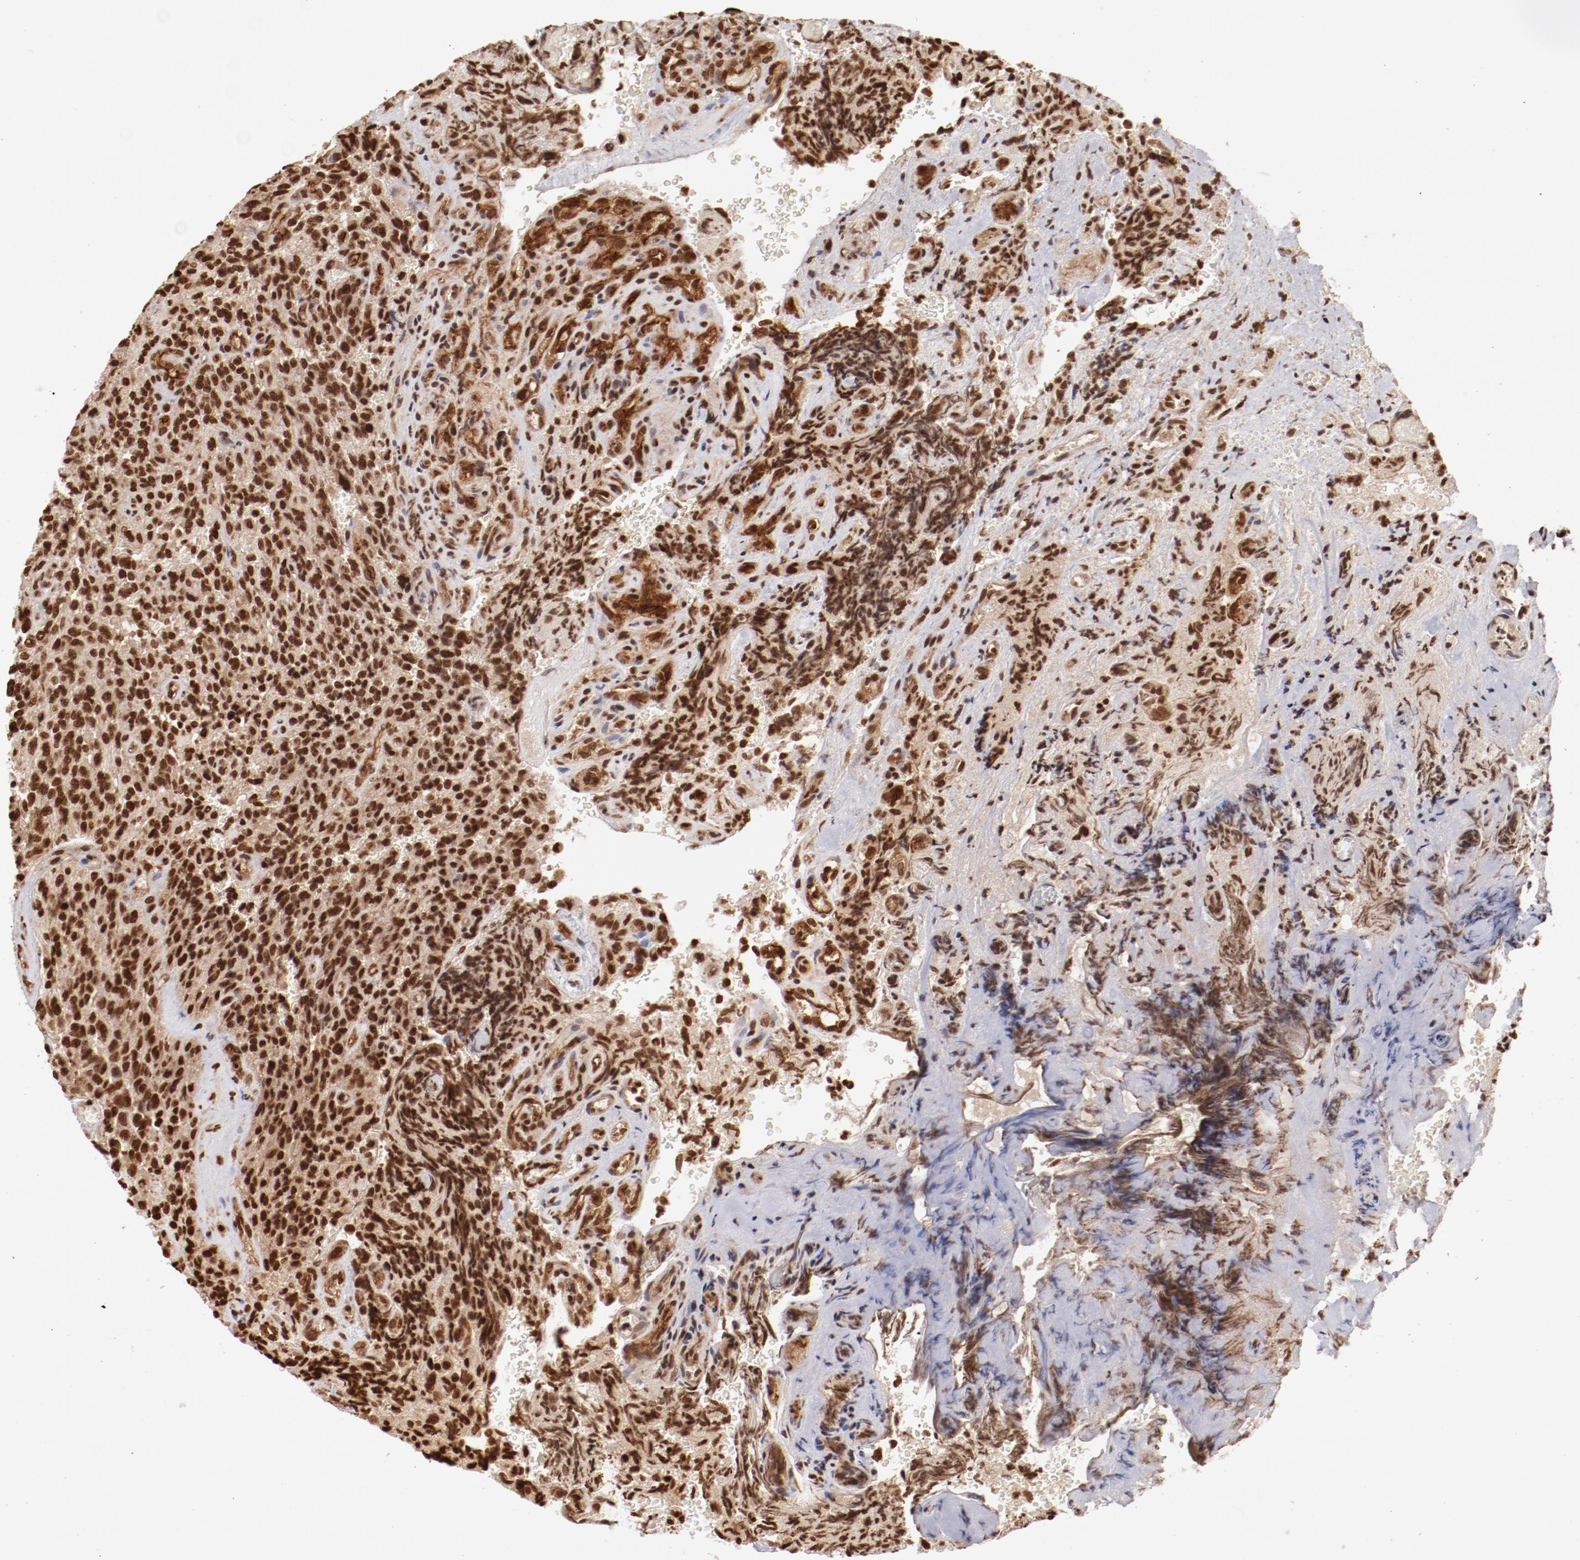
{"staining": {"intensity": "moderate", "quantity": ">75%", "location": "nuclear"}, "tissue": "glioma", "cell_type": "Tumor cells", "image_type": "cancer", "snomed": [{"axis": "morphology", "description": "Normal tissue, NOS"}, {"axis": "morphology", "description": "Glioma, malignant, High grade"}, {"axis": "topography", "description": "Cerebral cortex"}], "caption": "Malignant glioma (high-grade) stained for a protein (brown) exhibits moderate nuclear positive positivity in about >75% of tumor cells.", "gene": "ABL2", "patient": {"sex": "male", "age": 56}}